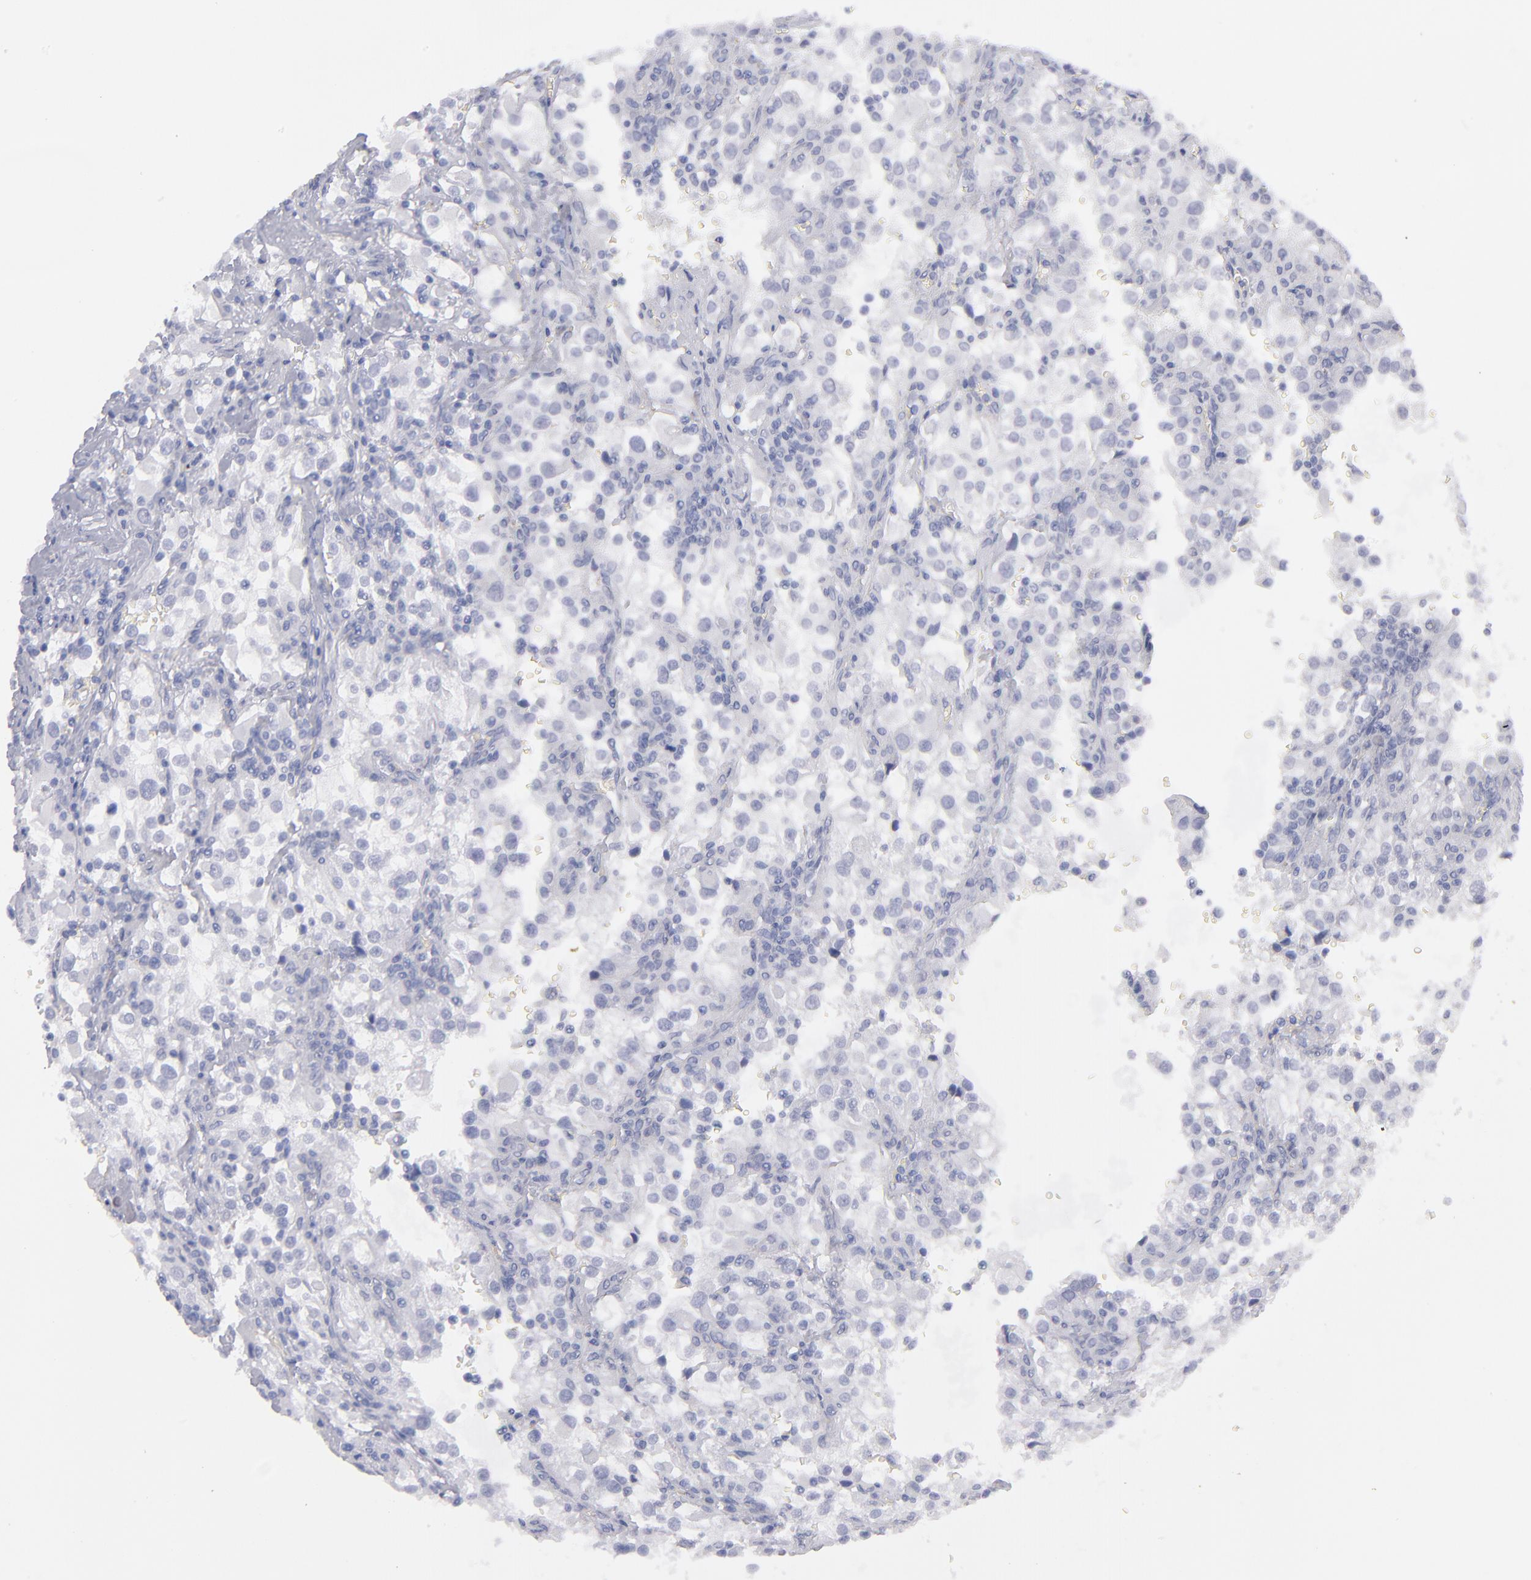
{"staining": {"intensity": "negative", "quantity": "none", "location": "none"}, "tissue": "renal cancer", "cell_type": "Tumor cells", "image_type": "cancer", "snomed": [{"axis": "morphology", "description": "Adenocarcinoma, NOS"}, {"axis": "topography", "description": "Kidney"}], "caption": "DAB (3,3'-diaminobenzidine) immunohistochemical staining of renal adenocarcinoma displays no significant expression in tumor cells. The staining is performed using DAB brown chromogen with nuclei counter-stained in using hematoxylin.", "gene": "MGAM", "patient": {"sex": "female", "age": 52}}